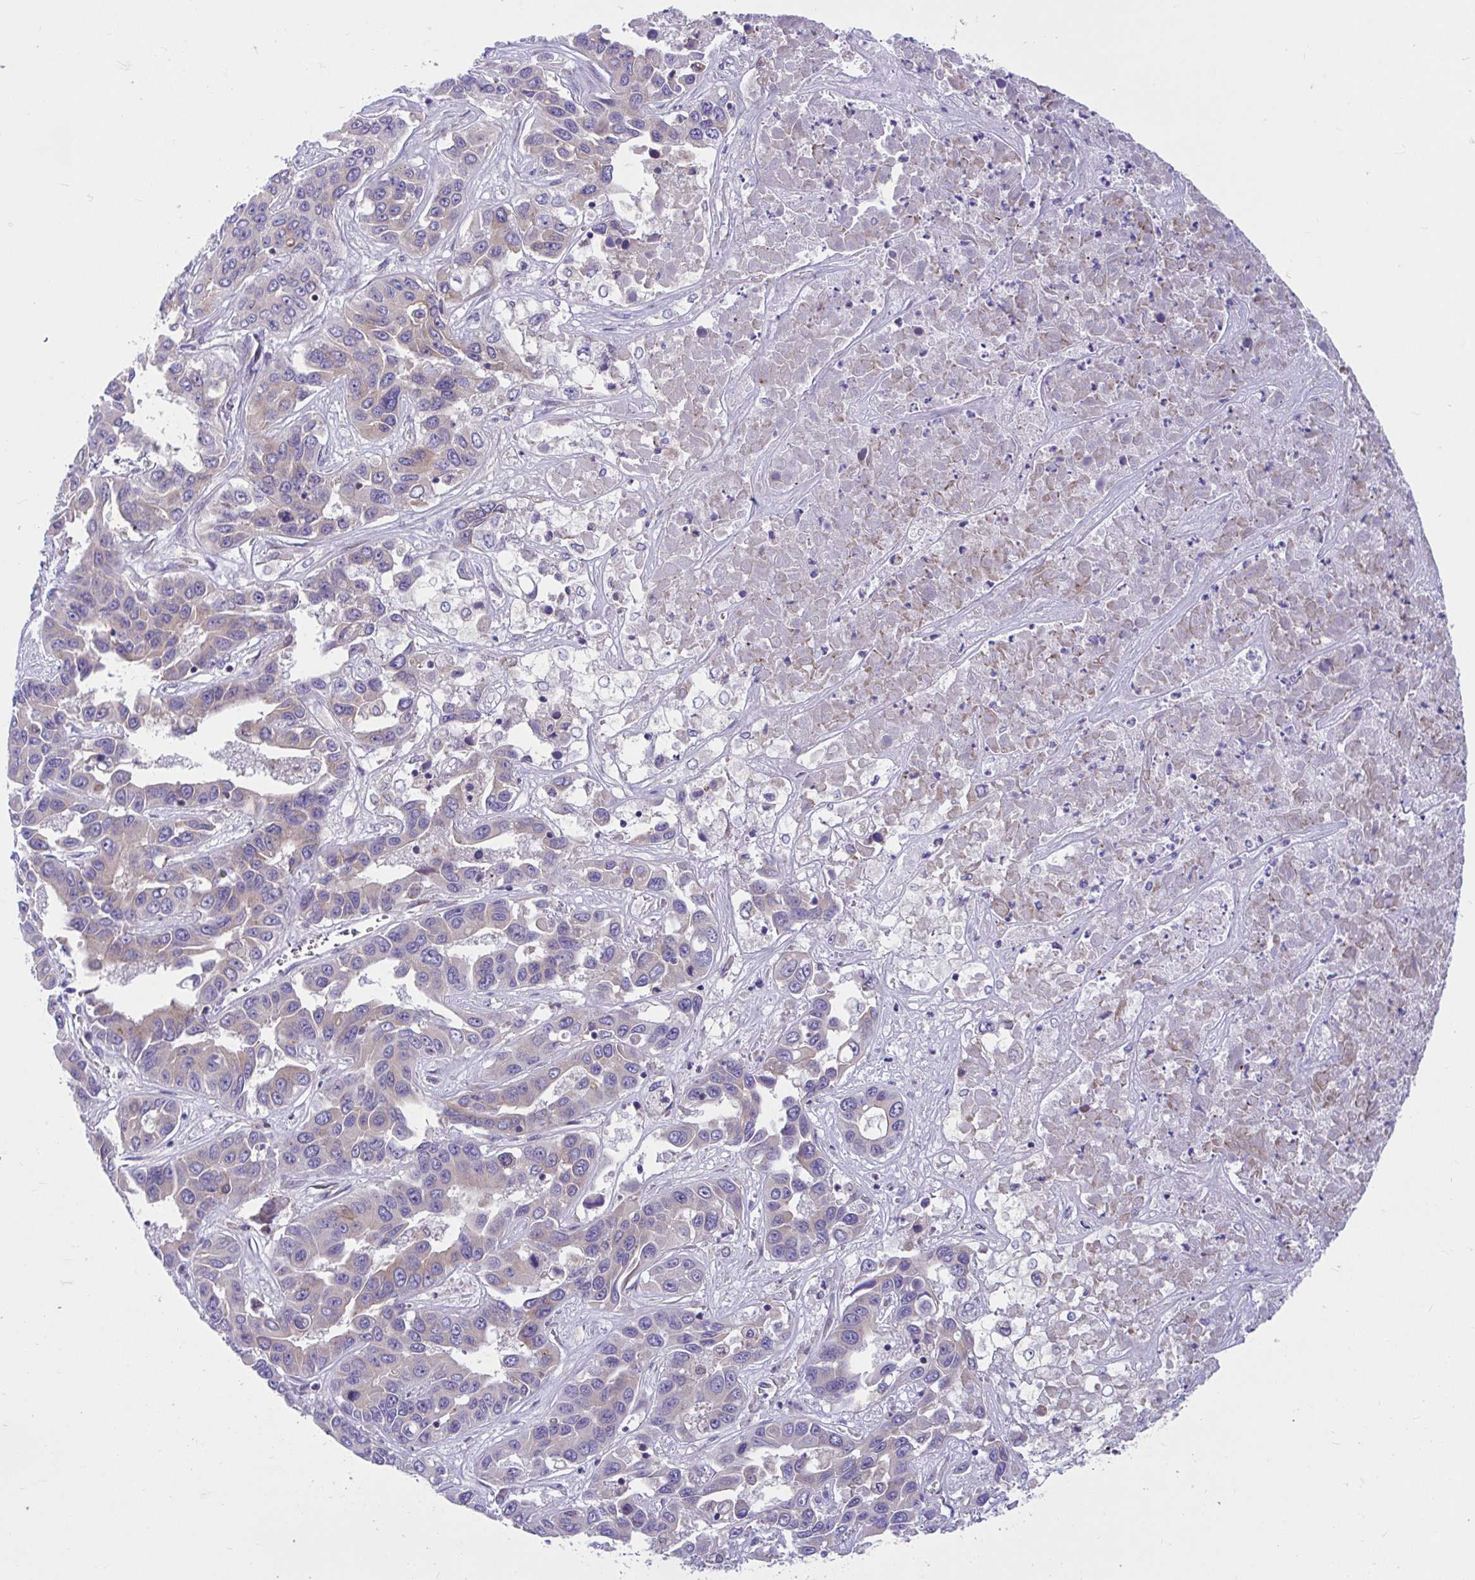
{"staining": {"intensity": "weak", "quantity": "25%-75%", "location": "cytoplasmic/membranous"}, "tissue": "liver cancer", "cell_type": "Tumor cells", "image_type": "cancer", "snomed": [{"axis": "morphology", "description": "Cholangiocarcinoma"}, {"axis": "topography", "description": "Liver"}], "caption": "Liver cholangiocarcinoma tissue shows weak cytoplasmic/membranous positivity in about 25%-75% of tumor cells (Stains: DAB (3,3'-diaminobenzidine) in brown, nuclei in blue, Microscopy: brightfield microscopy at high magnification).", "gene": "WBP1", "patient": {"sex": "female", "age": 52}}